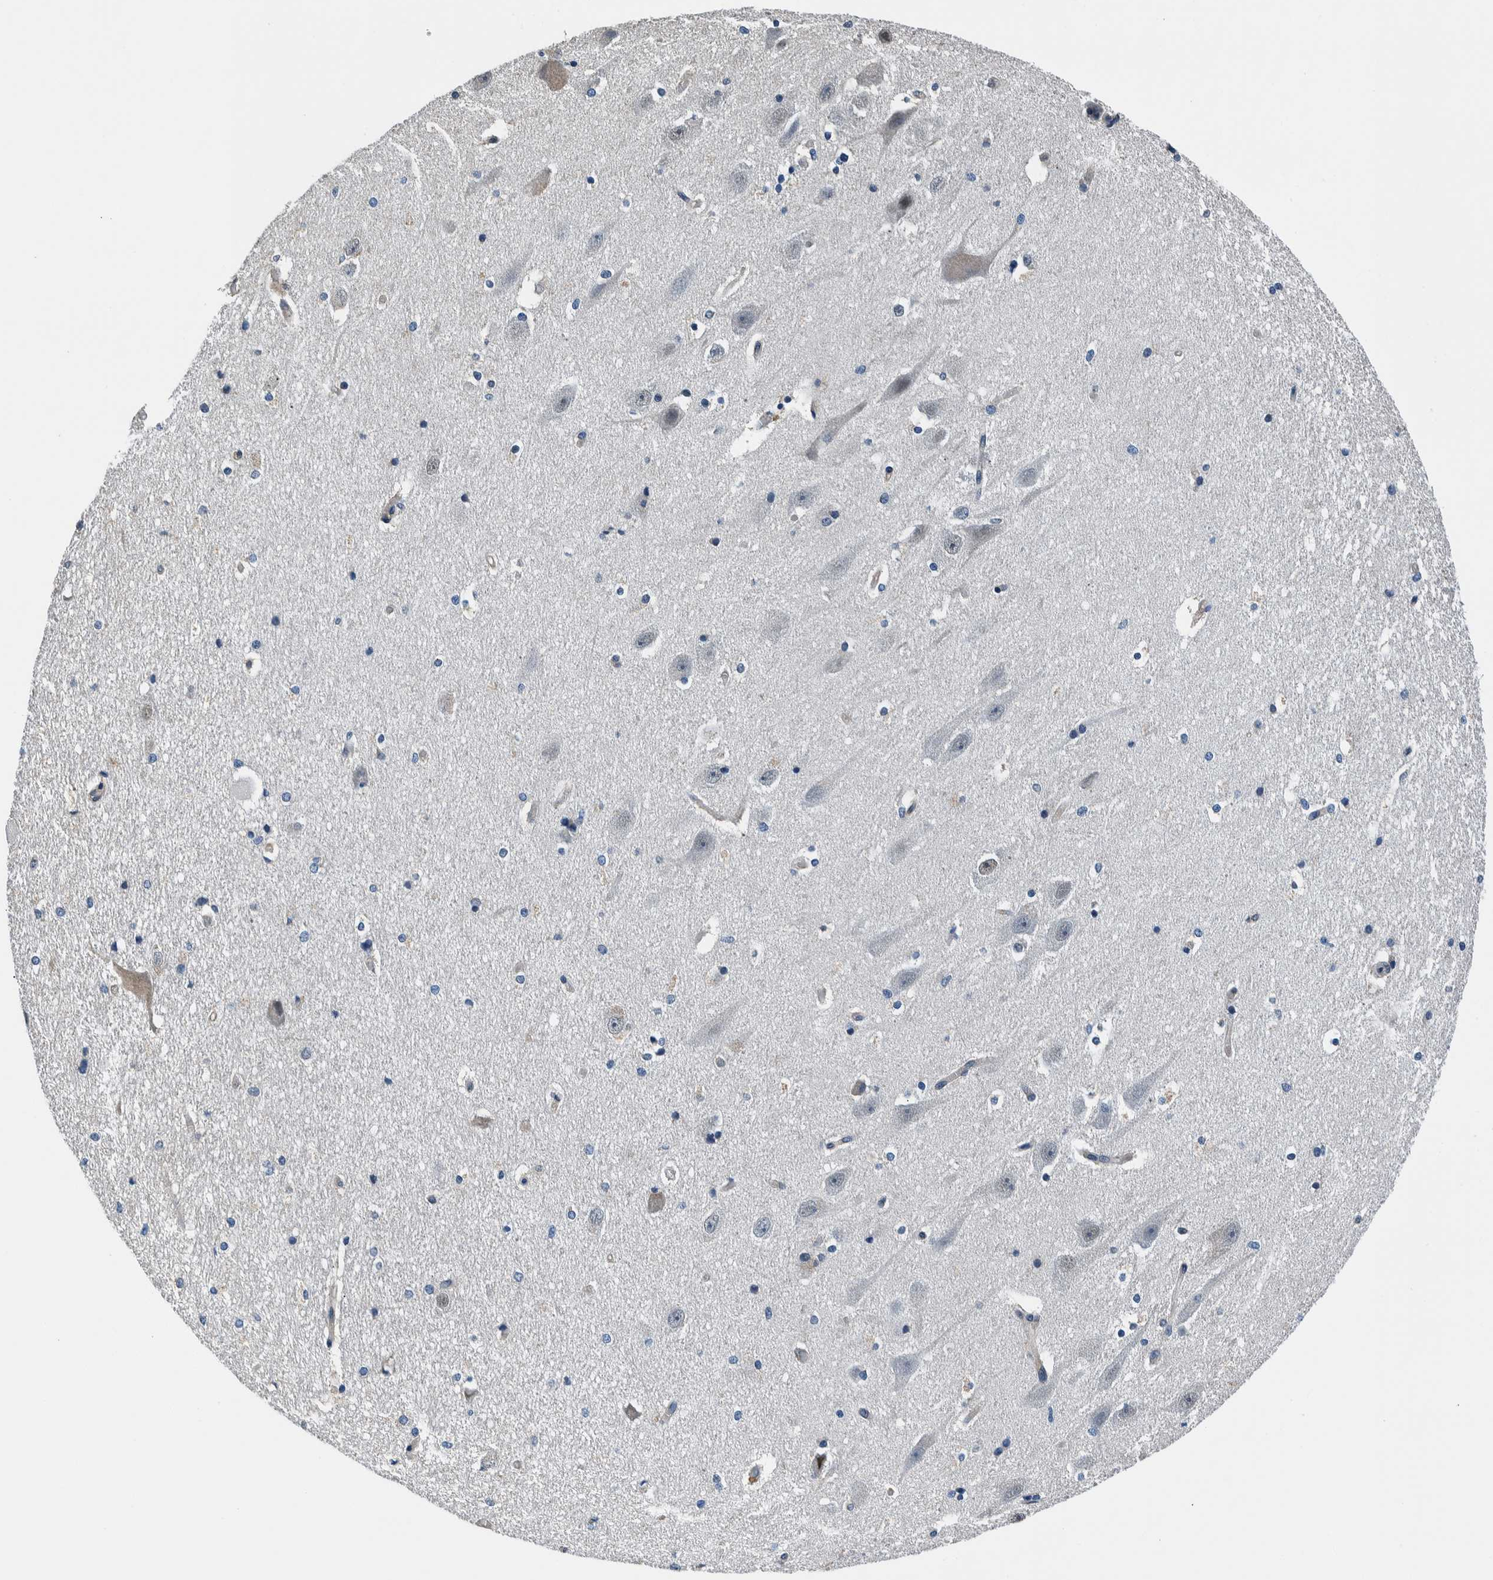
{"staining": {"intensity": "negative", "quantity": "none", "location": "none"}, "tissue": "hippocampus", "cell_type": "Glial cells", "image_type": "normal", "snomed": [{"axis": "morphology", "description": "Normal tissue, NOS"}, {"axis": "topography", "description": "Hippocampus"}], "caption": "DAB (3,3'-diaminobenzidine) immunohistochemical staining of benign hippocampus demonstrates no significant positivity in glial cells. The staining is performed using DAB (3,3'-diaminobenzidine) brown chromogen with nuclei counter-stained in using hematoxylin.", "gene": "NIBAN2", "patient": {"sex": "female", "age": 19}}